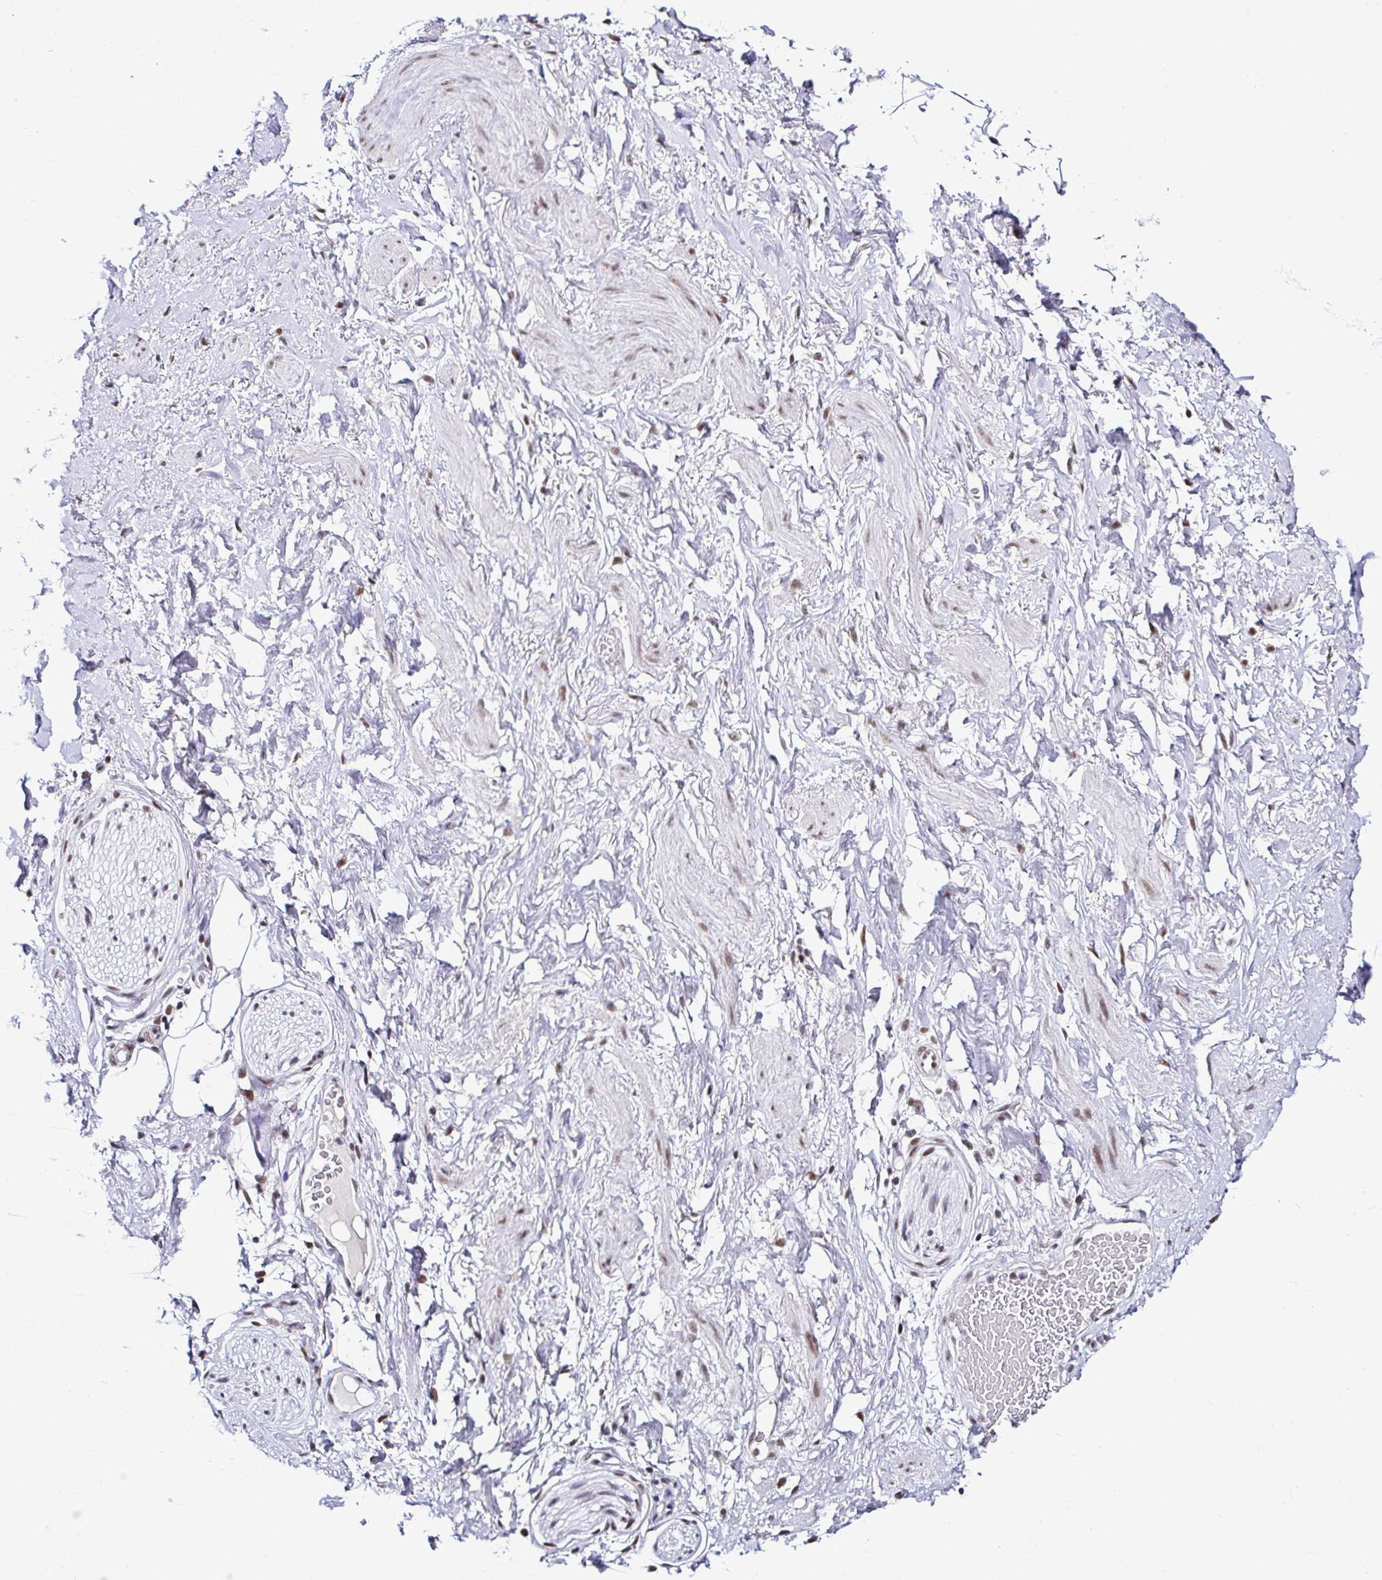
{"staining": {"intensity": "negative", "quantity": "none", "location": "none"}, "tissue": "adipose tissue", "cell_type": "Adipocytes", "image_type": "normal", "snomed": [{"axis": "morphology", "description": "Normal tissue, NOS"}, {"axis": "topography", "description": "Vagina"}, {"axis": "topography", "description": "Peripheral nerve tissue"}], "caption": "Immunohistochemical staining of benign human adipose tissue reveals no significant expression in adipocytes. (DAB immunohistochemistry, high magnification).", "gene": "DR1", "patient": {"sex": "female", "age": 71}}